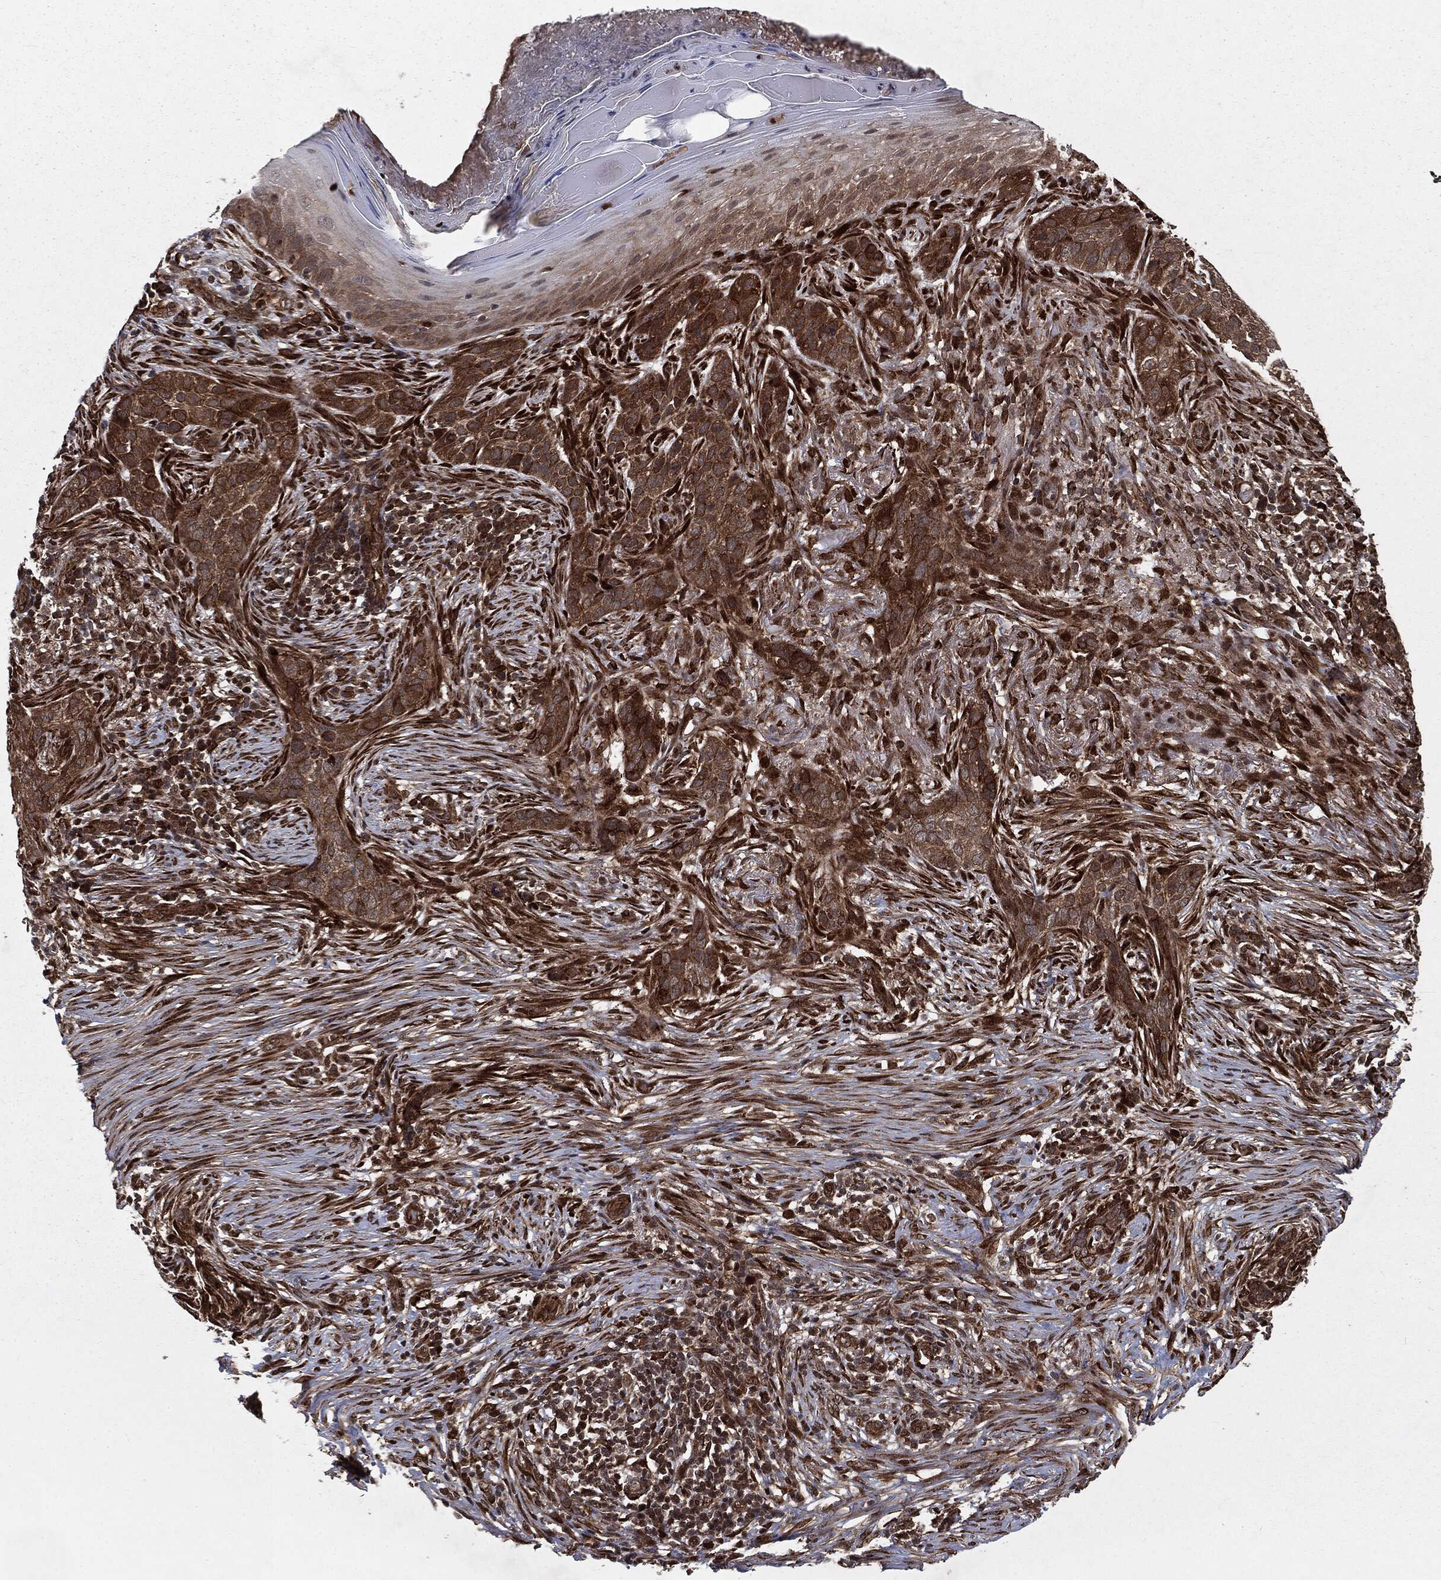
{"staining": {"intensity": "strong", "quantity": "<25%", "location": "cytoplasmic/membranous,nuclear"}, "tissue": "skin cancer", "cell_type": "Tumor cells", "image_type": "cancer", "snomed": [{"axis": "morphology", "description": "Squamous cell carcinoma, NOS"}, {"axis": "topography", "description": "Skin"}], "caption": "This is a micrograph of immunohistochemistry (IHC) staining of skin cancer, which shows strong expression in the cytoplasmic/membranous and nuclear of tumor cells.", "gene": "RANBP9", "patient": {"sex": "male", "age": 88}}